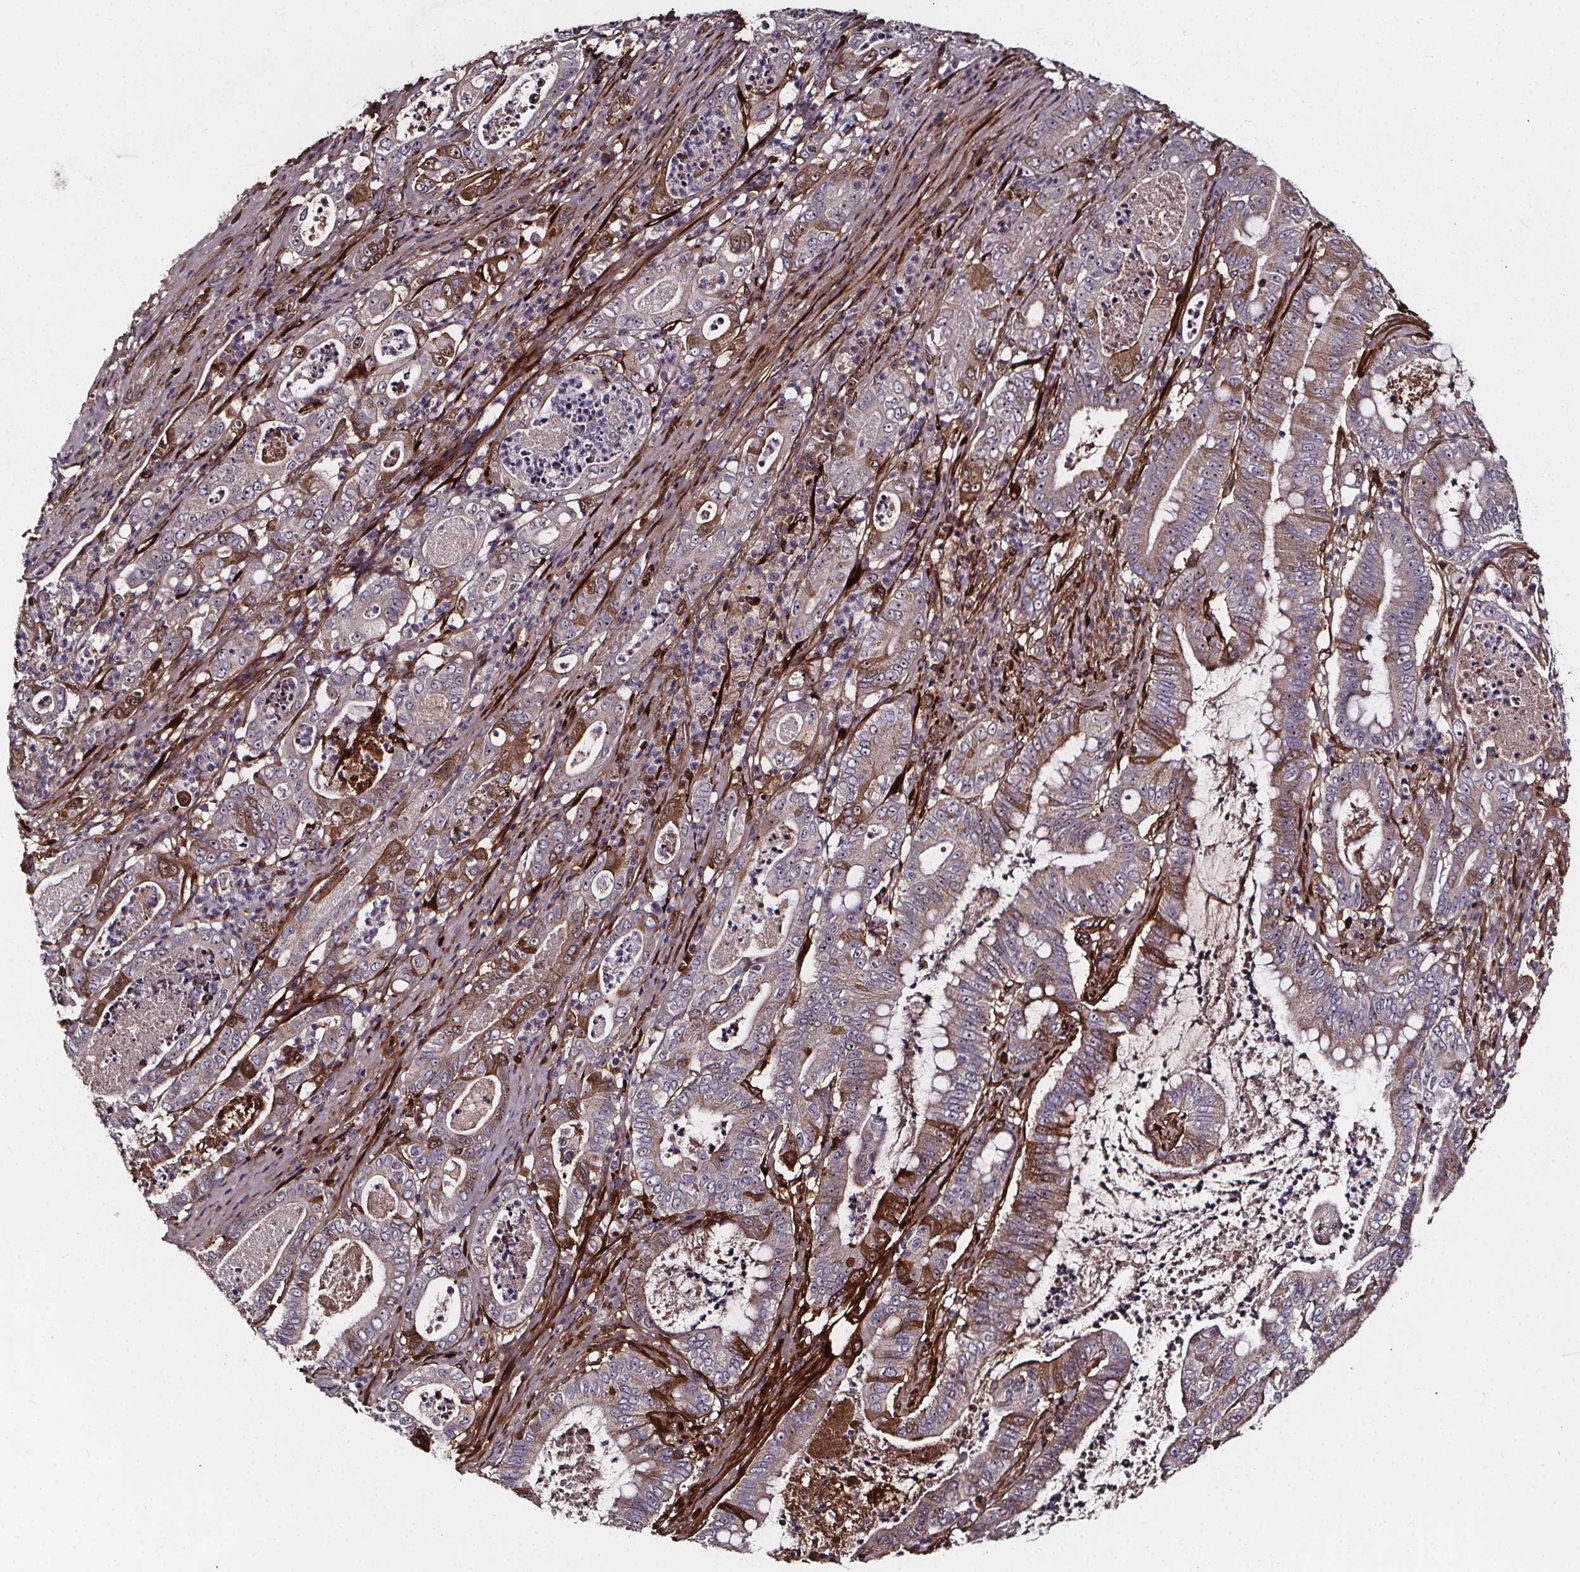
{"staining": {"intensity": "weak", "quantity": "25%-75%", "location": "cytoplasmic/membranous"}, "tissue": "pancreatic cancer", "cell_type": "Tumor cells", "image_type": "cancer", "snomed": [{"axis": "morphology", "description": "Adenocarcinoma, NOS"}, {"axis": "topography", "description": "Pancreas"}], "caption": "A histopathology image of human pancreatic adenocarcinoma stained for a protein demonstrates weak cytoplasmic/membranous brown staining in tumor cells.", "gene": "AEBP1", "patient": {"sex": "male", "age": 71}}